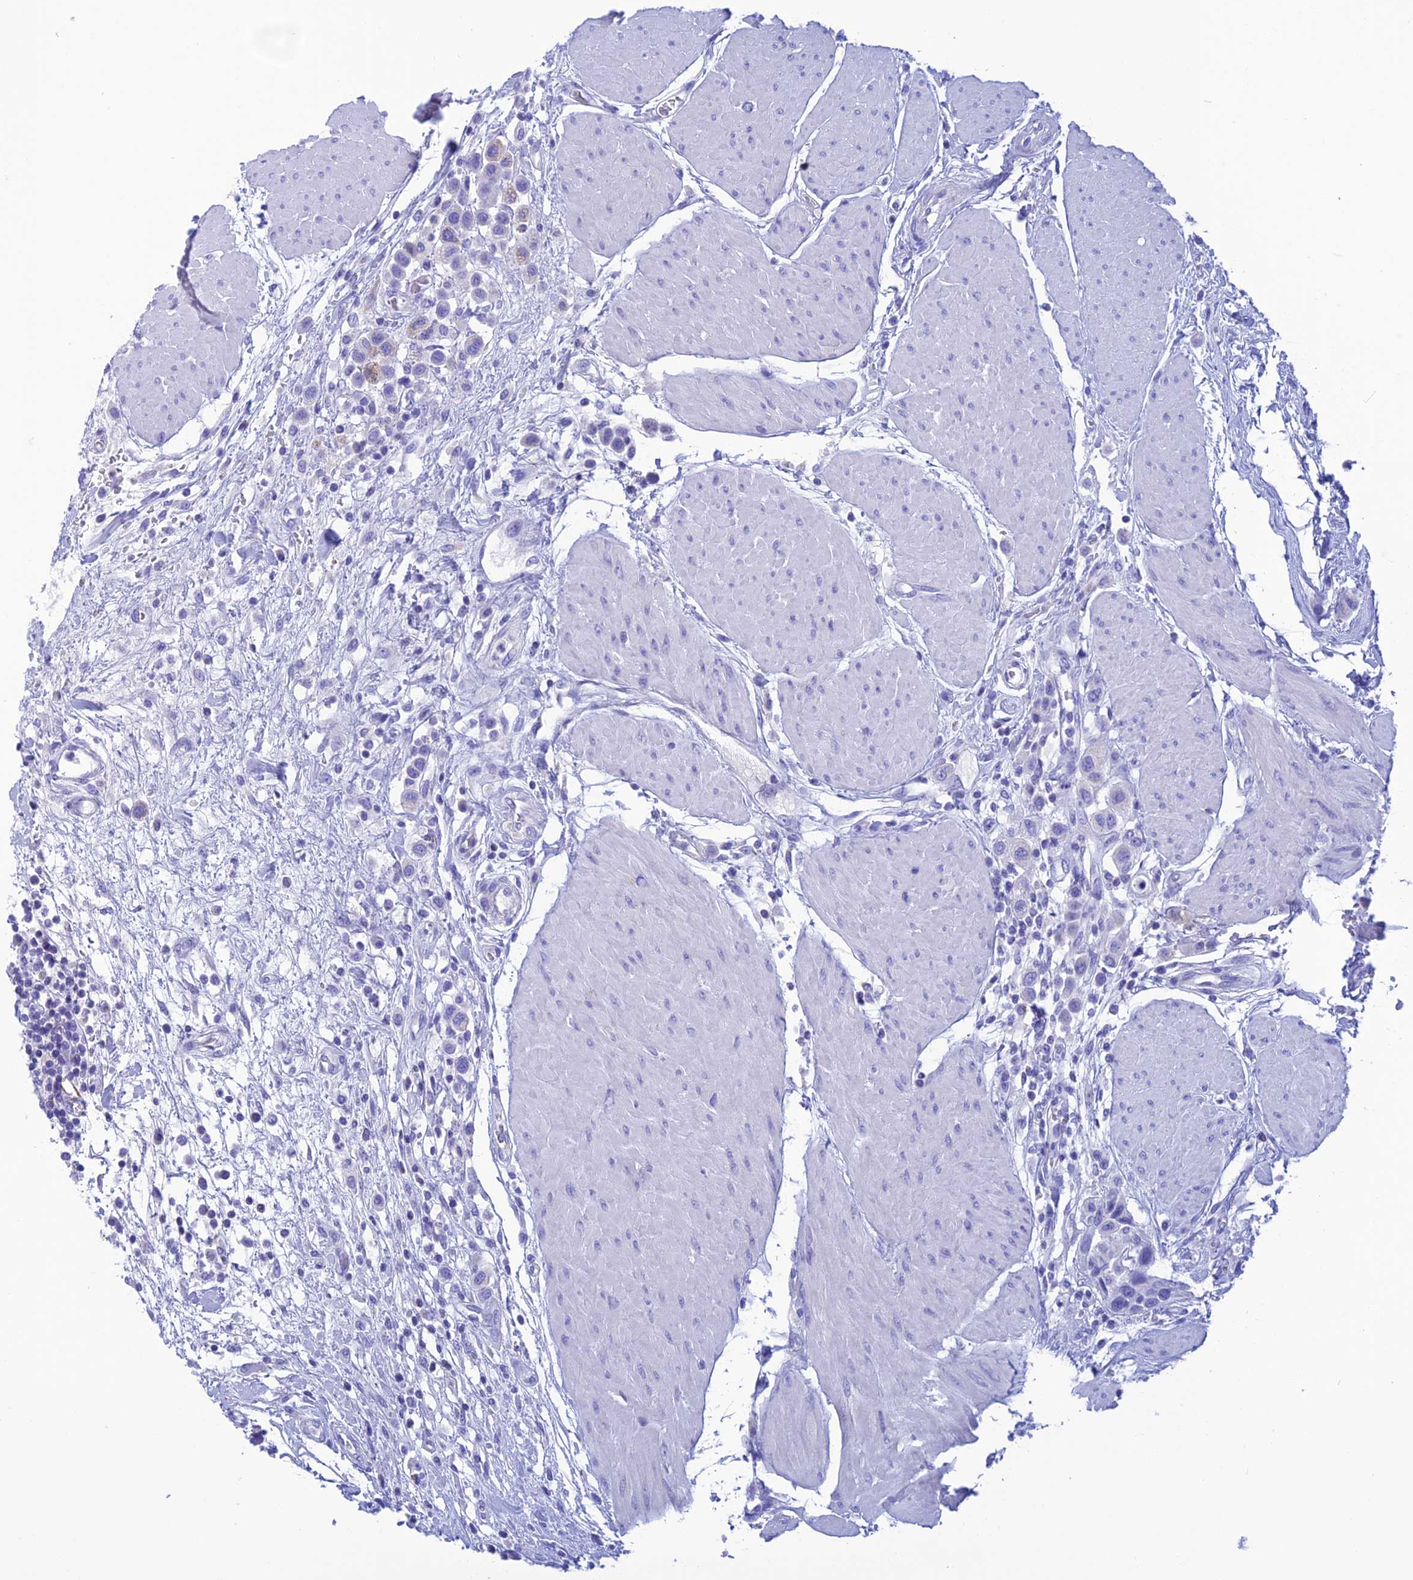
{"staining": {"intensity": "negative", "quantity": "none", "location": "none"}, "tissue": "urothelial cancer", "cell_type": "Tumor cells", "image_type": "cancer", "snomed": [{"axis": "morphology", "description": "Urothelial carcinoma, High grade"}, {"axis": "topography", "description": "Urinary bladder"}], "caption": "Tumor cells are negative for protein expression in human urothelial cancer.", "gene": "NXPE4", "patient": {"sex": "male", "age": 50}}